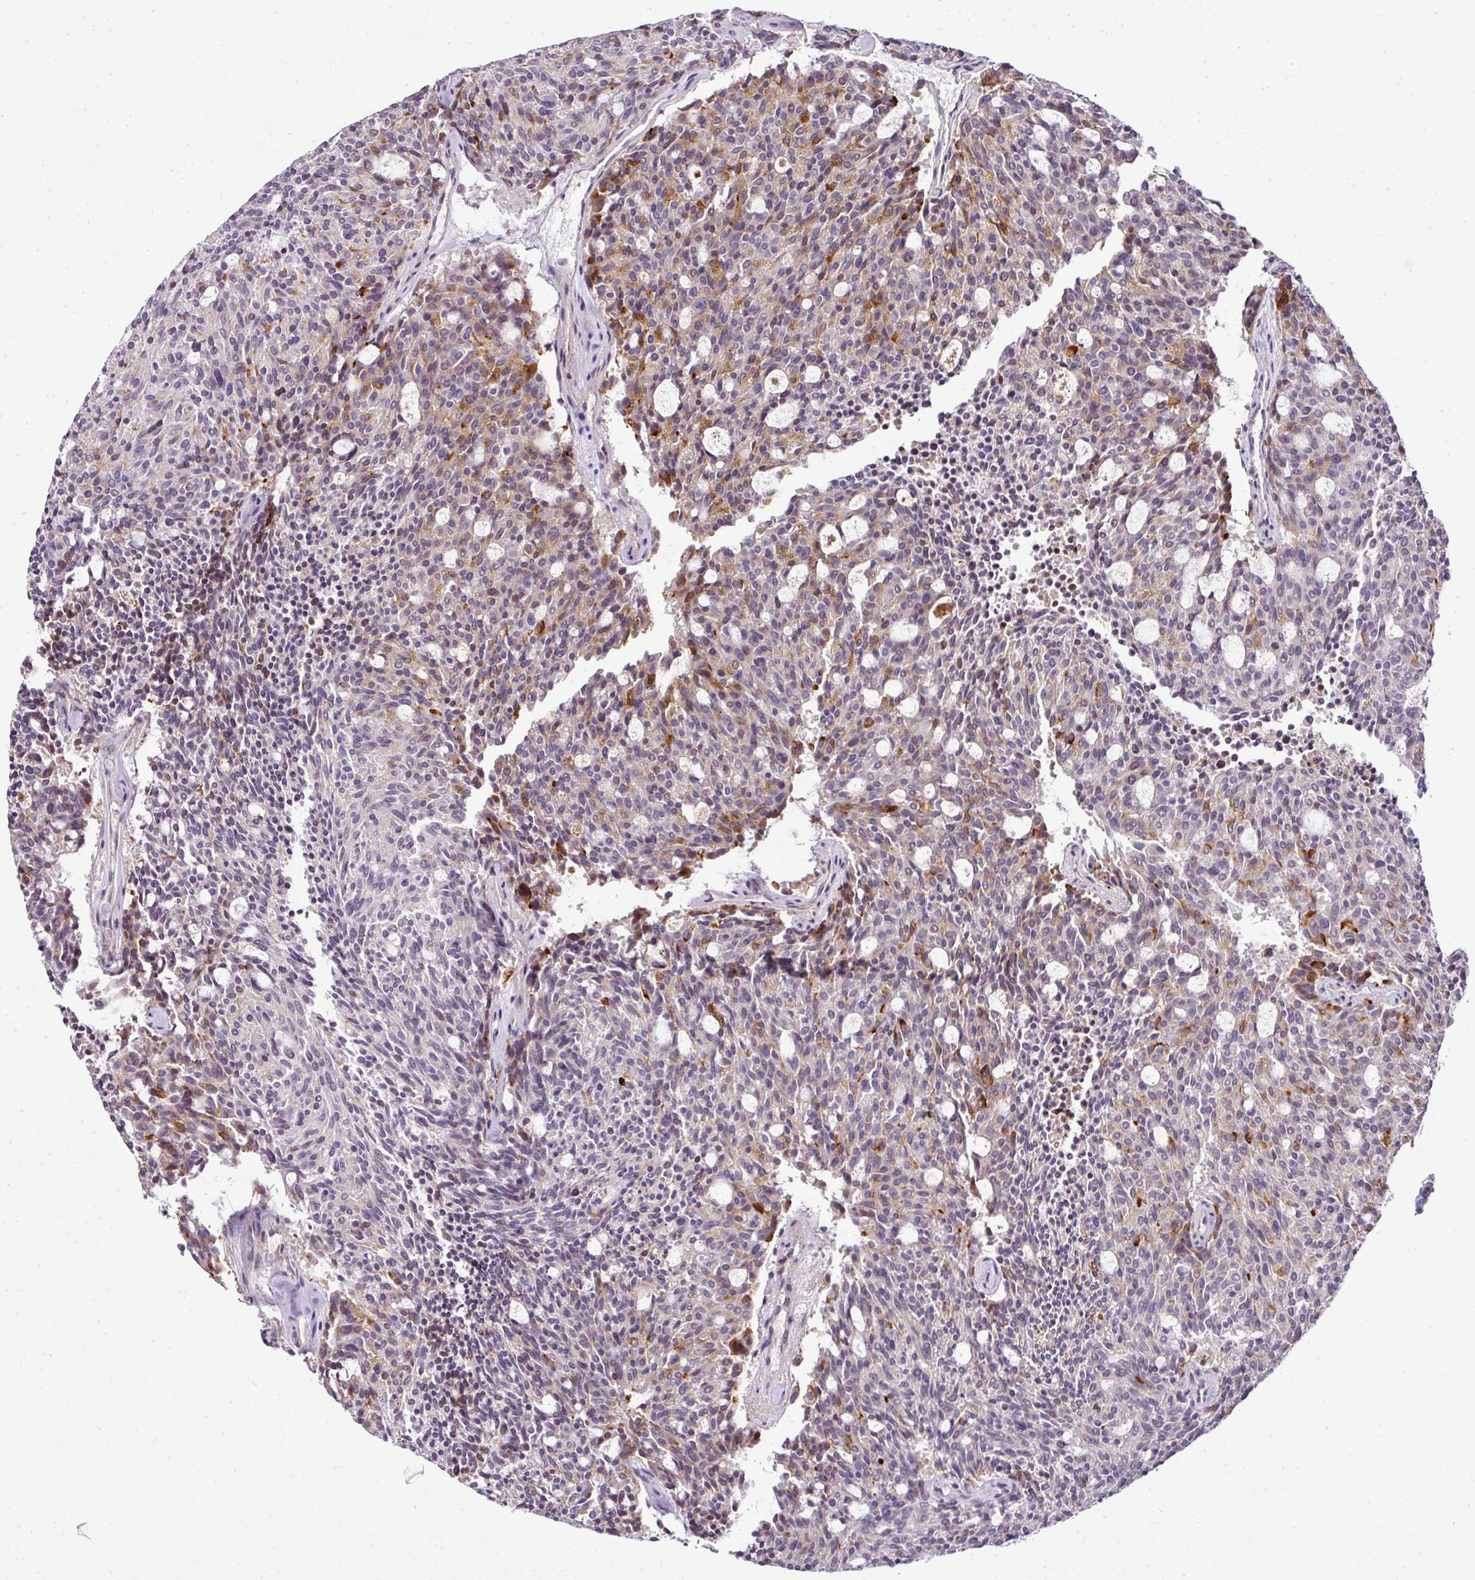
{"staining": {"intensity": "moderate", "quantity": "<25%", "location": "cytoplasmic/membranous"}, "tissue": "carcinoid", "cell_type": "Tumor cells", "image_type": "cancer", "snomed": [{"axis": "morphology", "description": "Carcinoid, malignant, NOS"}, {"axis": "topography", "description": "Pancreas"}], "caption": "The histopathology image shows staining of carcinoid (malignant), revealing moderate cytoplasmic/membranous protein staining (brown color) within tumor cells. Immunohistochemistry stains the protein in brown and the nuclei are stained blue.", "gene": "TEX30", "patient": {"sex": "female", "age": 54}}